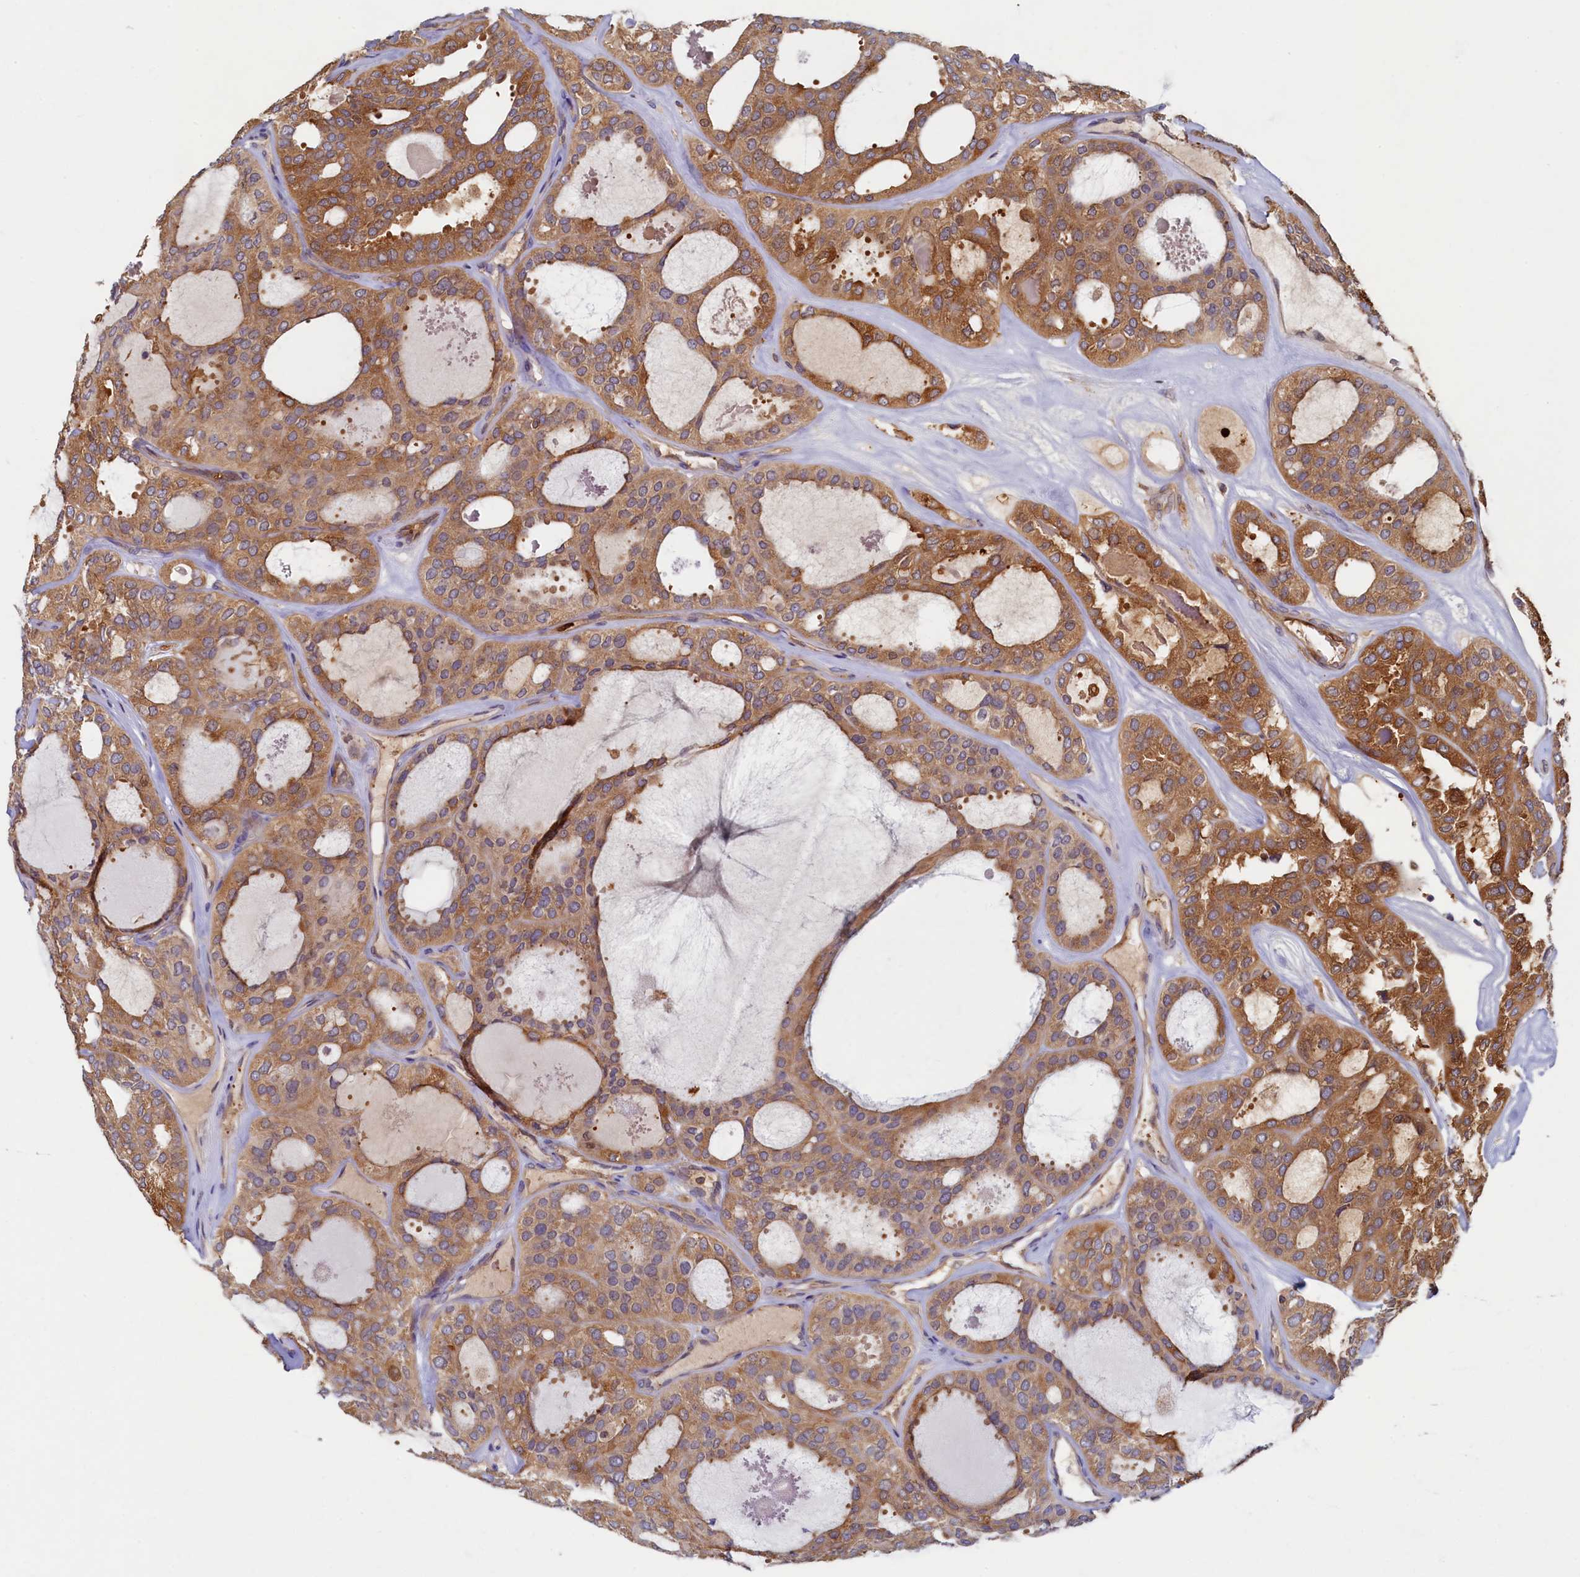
{"staining": {"intensity": "moderate", "quantity": ">75%", "location": "cytoplasmic/membranous"}, "tissue": "thyroid cancer", "cell_type": "Tumor cells", "image_type": "cancer", "snomed": [{"axis": "morphology", "description": "Follicular adenoma carcinoma, NOS"}, {"axis": "topography", "description": "Thyroid gland"}], "caption": "Thyroid cancer (follicular adenoma carcinoma) stained for a protein displays moderate cytoplasmic/membranous positivity in tumor cells. (DAB IHC with brightfield microscopy, high magnification).", "gene": "TIMM8B", "patient": {"sex": "male", "age": 75}}